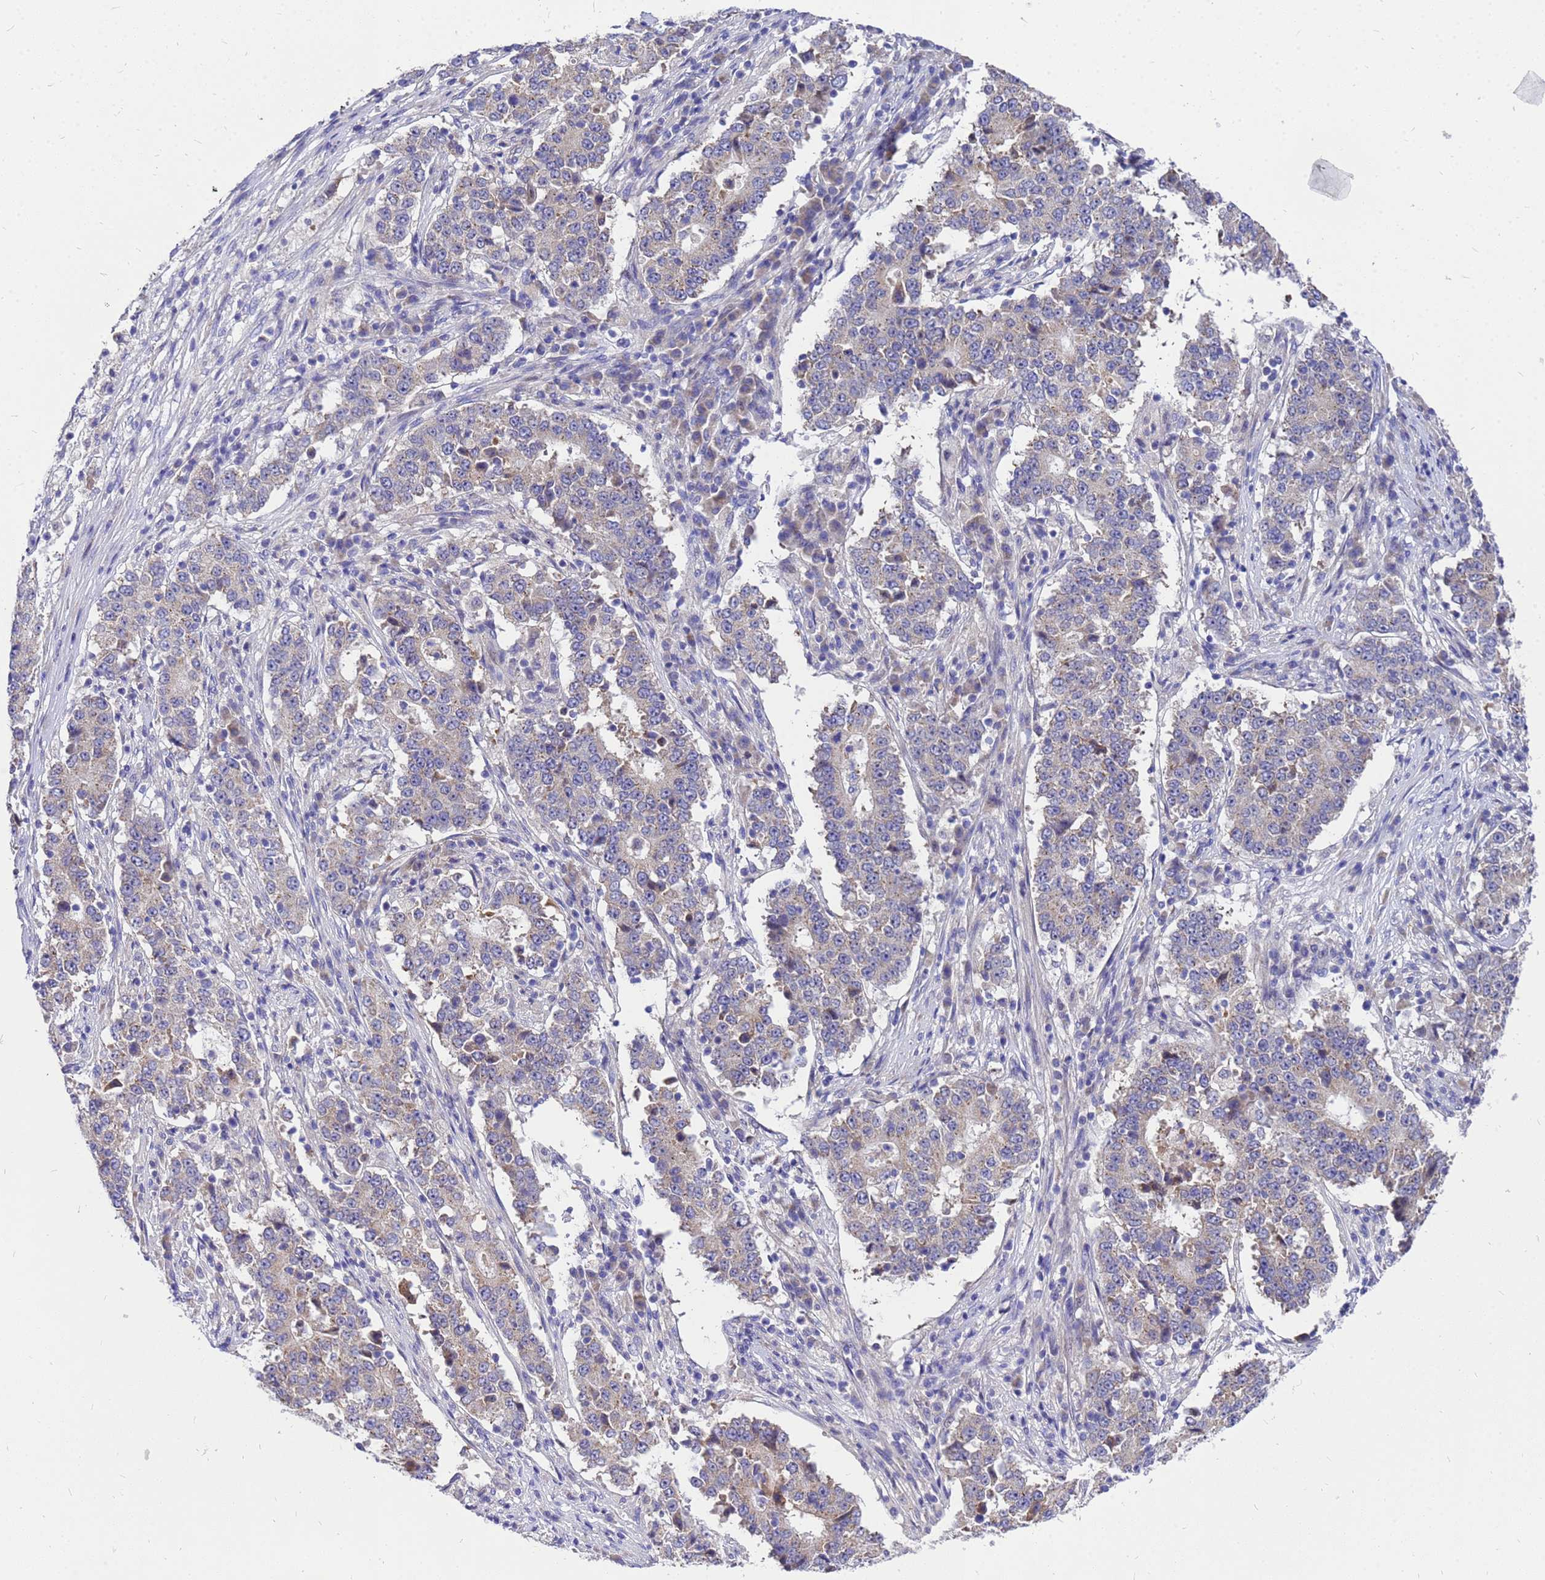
{"staining": {"intensity": "negative", "quantity": "none", "location": "none"}, "tissue": "stomach cancer", "cell_type": "Tumor cells", "image_type": "cancer", "snomed": [{"axis": "morphology", "description": "Adenocarcinoma, NOS"}, {"axis": "topography", "description": "Stomach"}], "caption": "Tumor cells show no significant expression in stomach adenocarcinoma.", "gene": "POP7", "patient": {"sex": "male", "age": 59}}